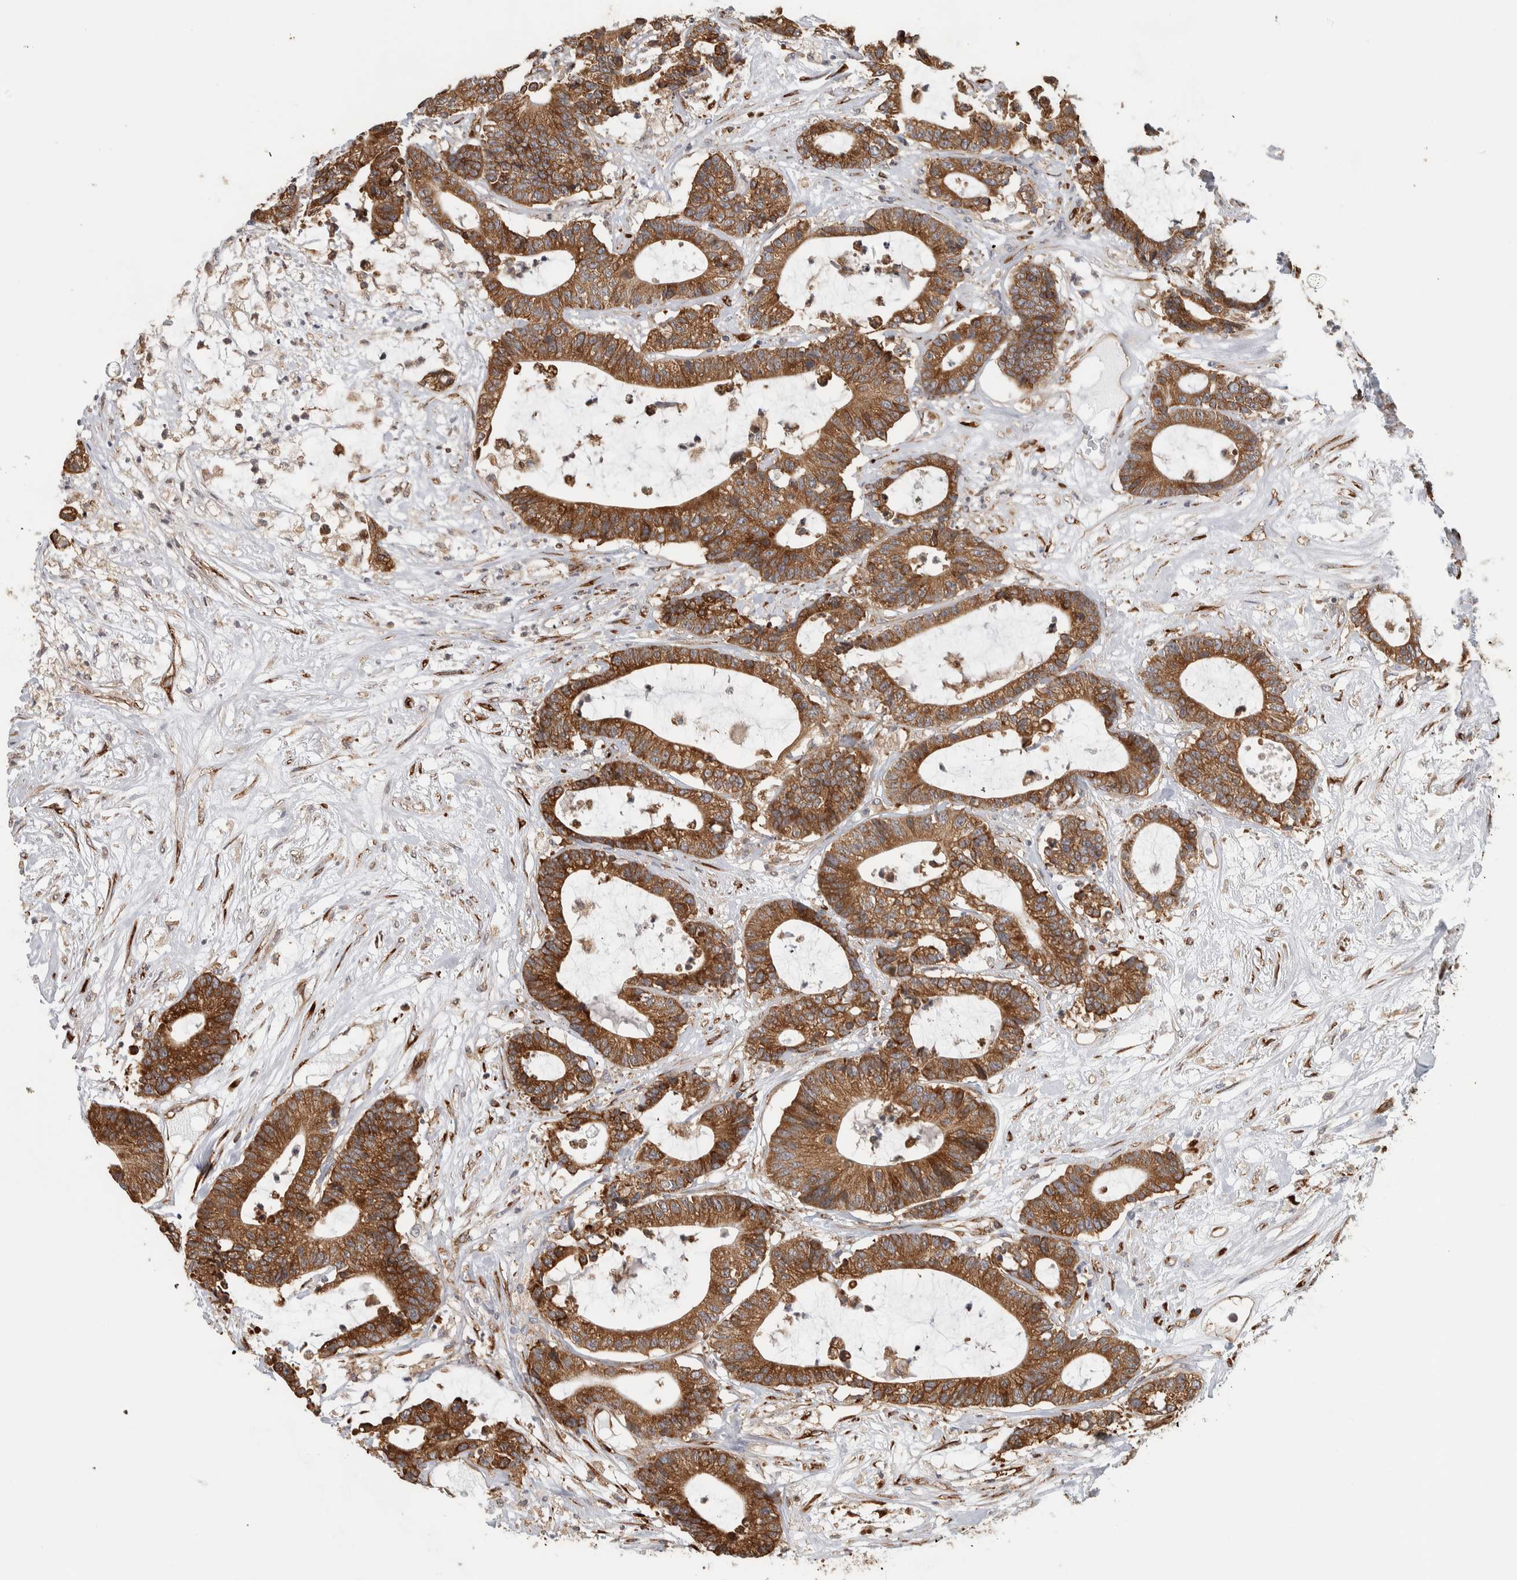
{"staining": {"intensity": "strong", "quantity": ">75%", "location": "cytoplasmic/membranous"}, "tissue": "colorectal cancer", "cell_type": "Tumor cells", "image_type": "cancer", "snomed": [{"axis": "morphology", "description": "Adenocarcinoma, NOS"}, {"axis": "topography", "description": "Colon"}], "caption": "Immunohistochemical staining of human adenocarcinoma (colorectal) displays strong cytoplasmic/membranous protein expression in approximately >75% of tumor cells.", "gene": "EIF3H", "patient": {"sex": "female", "age": 84}}